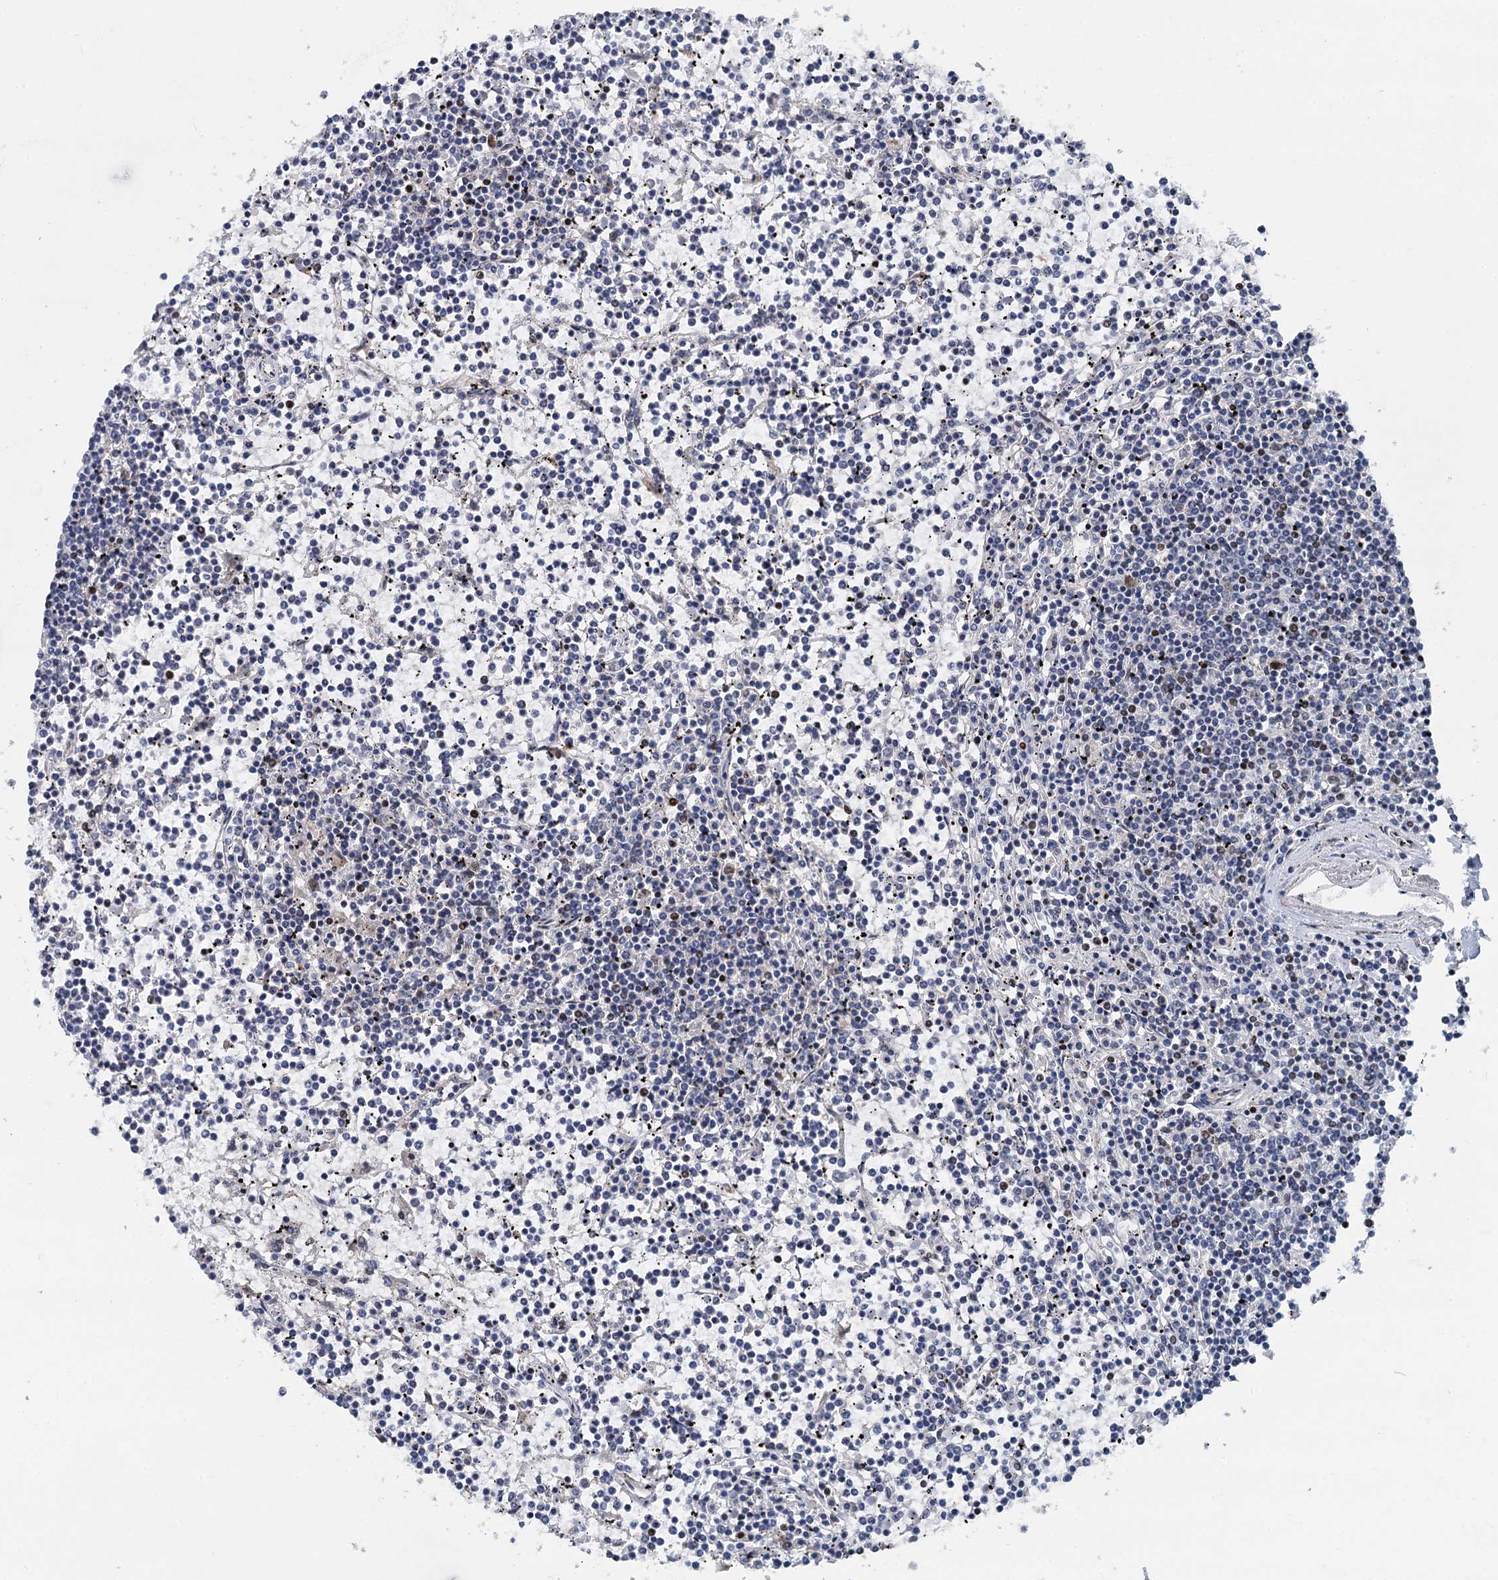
{"staining": {"intensity": "negative", "quantity": "none", "location": "none"}, "tissue": "lymphoma", "cell_type": "Tumor cells", "image_type": "cancer", "snomed": [{"axis": "morphology", "description": "Malignant lymphoma, non-Hodgkin's type, Low grade"}, {"axis": "topography", "description": "Spleen"}], "caption": "There is no significant expression in tumor cells of lymphoma.", "gene": "RUFY2", "patient": {"sex": "female", "age": 19}}